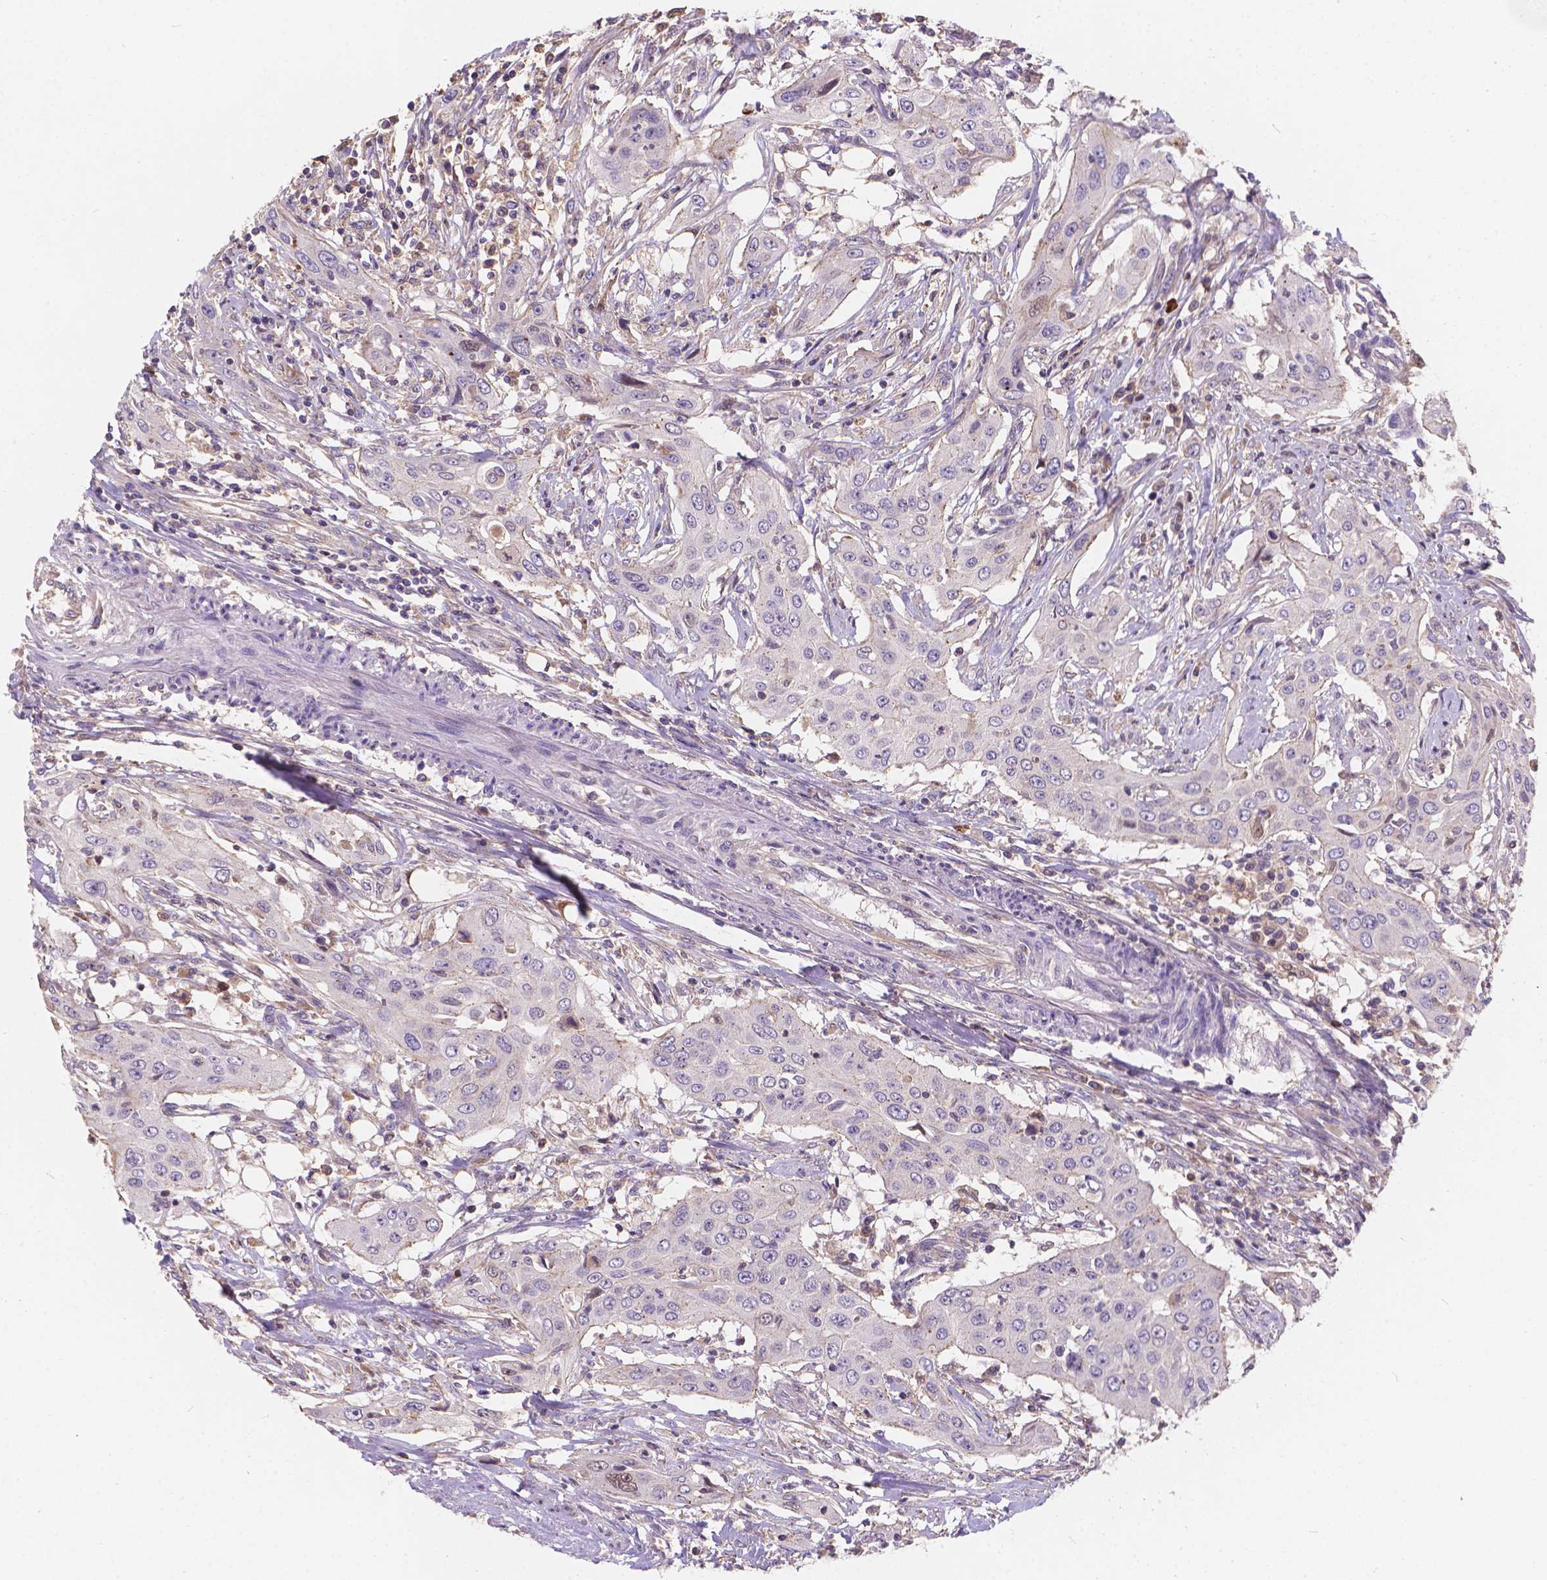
{"staining": {"intensity": "negative", "quantity": "none", "location": "none"}, "tissue": "urothelial cancer", "cell_type": "Tumor cells", "image_type": "cancer", "snomed": [{"axis": "morphology", "description": "Urothelial carcinoma, High grade"}, {"axis": "topography", "description": "Urinary bladder"}], "caption": "A histopathology image of urothelial carcinoma (high-grade) stained for a protein shows no brown staining in tumor cells.", "gene": "CDK10", "patient": {"sex": "male", "age": 82}}